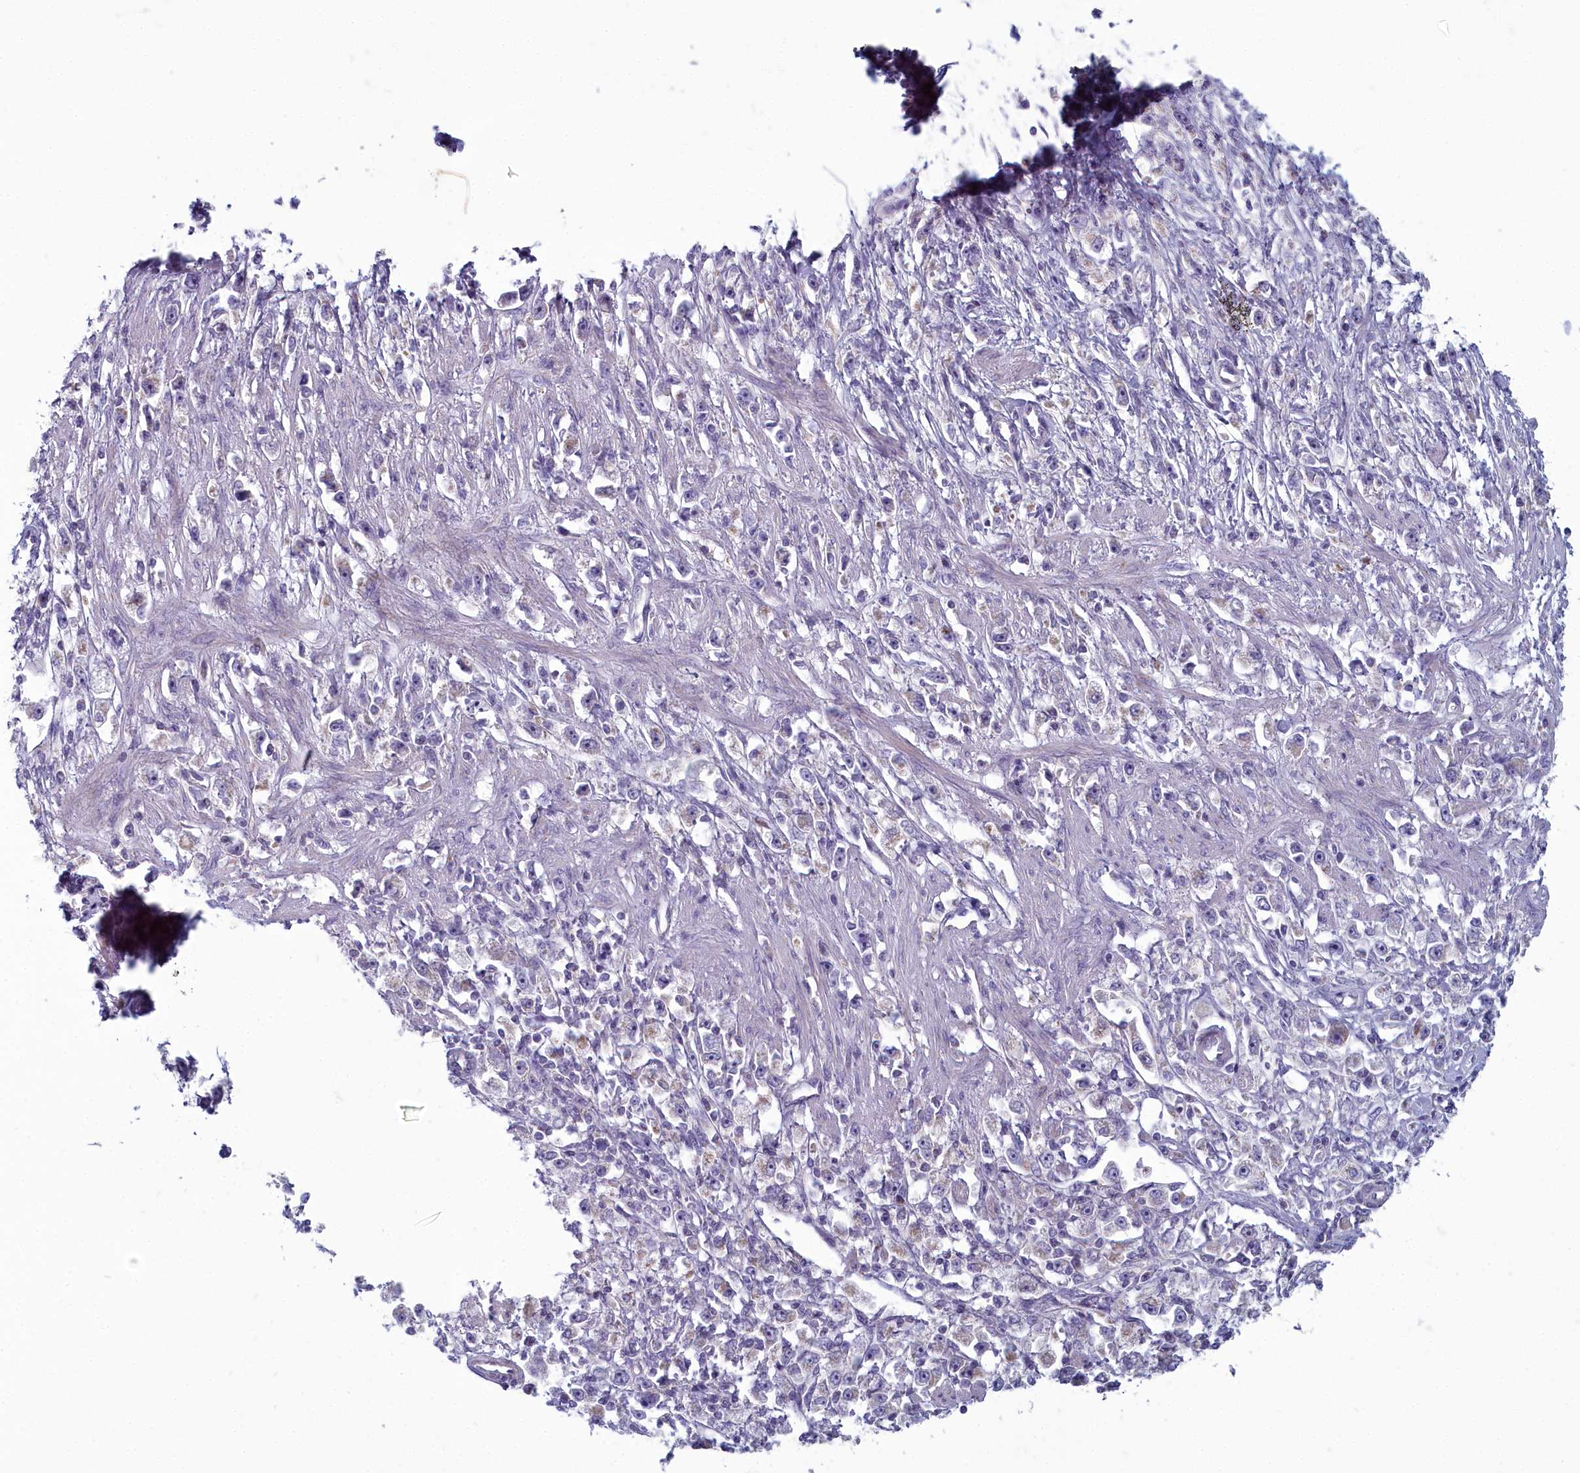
{"staining": {"intensity": "negative", "quantity": "none", "location": "none"}, "tissue": "stomach cancer", "cell_type": "Tumor cells", "image_type": "cancer", "snomed": [{"axis": "morphology", "description": "Adenocarcinoma, NOS"}, {"axis": "topography", "description": "Stomach"}], "caption": "The immunohistochemistry (IHC) photomicrograph has no significant expression in tumor cells of stomach cancer tissue. (DAB IHC visualized using brightfield microscopy, high magnification).", "gene": "INSYN2A", "patient": {"sex": "female", "age": 59}}